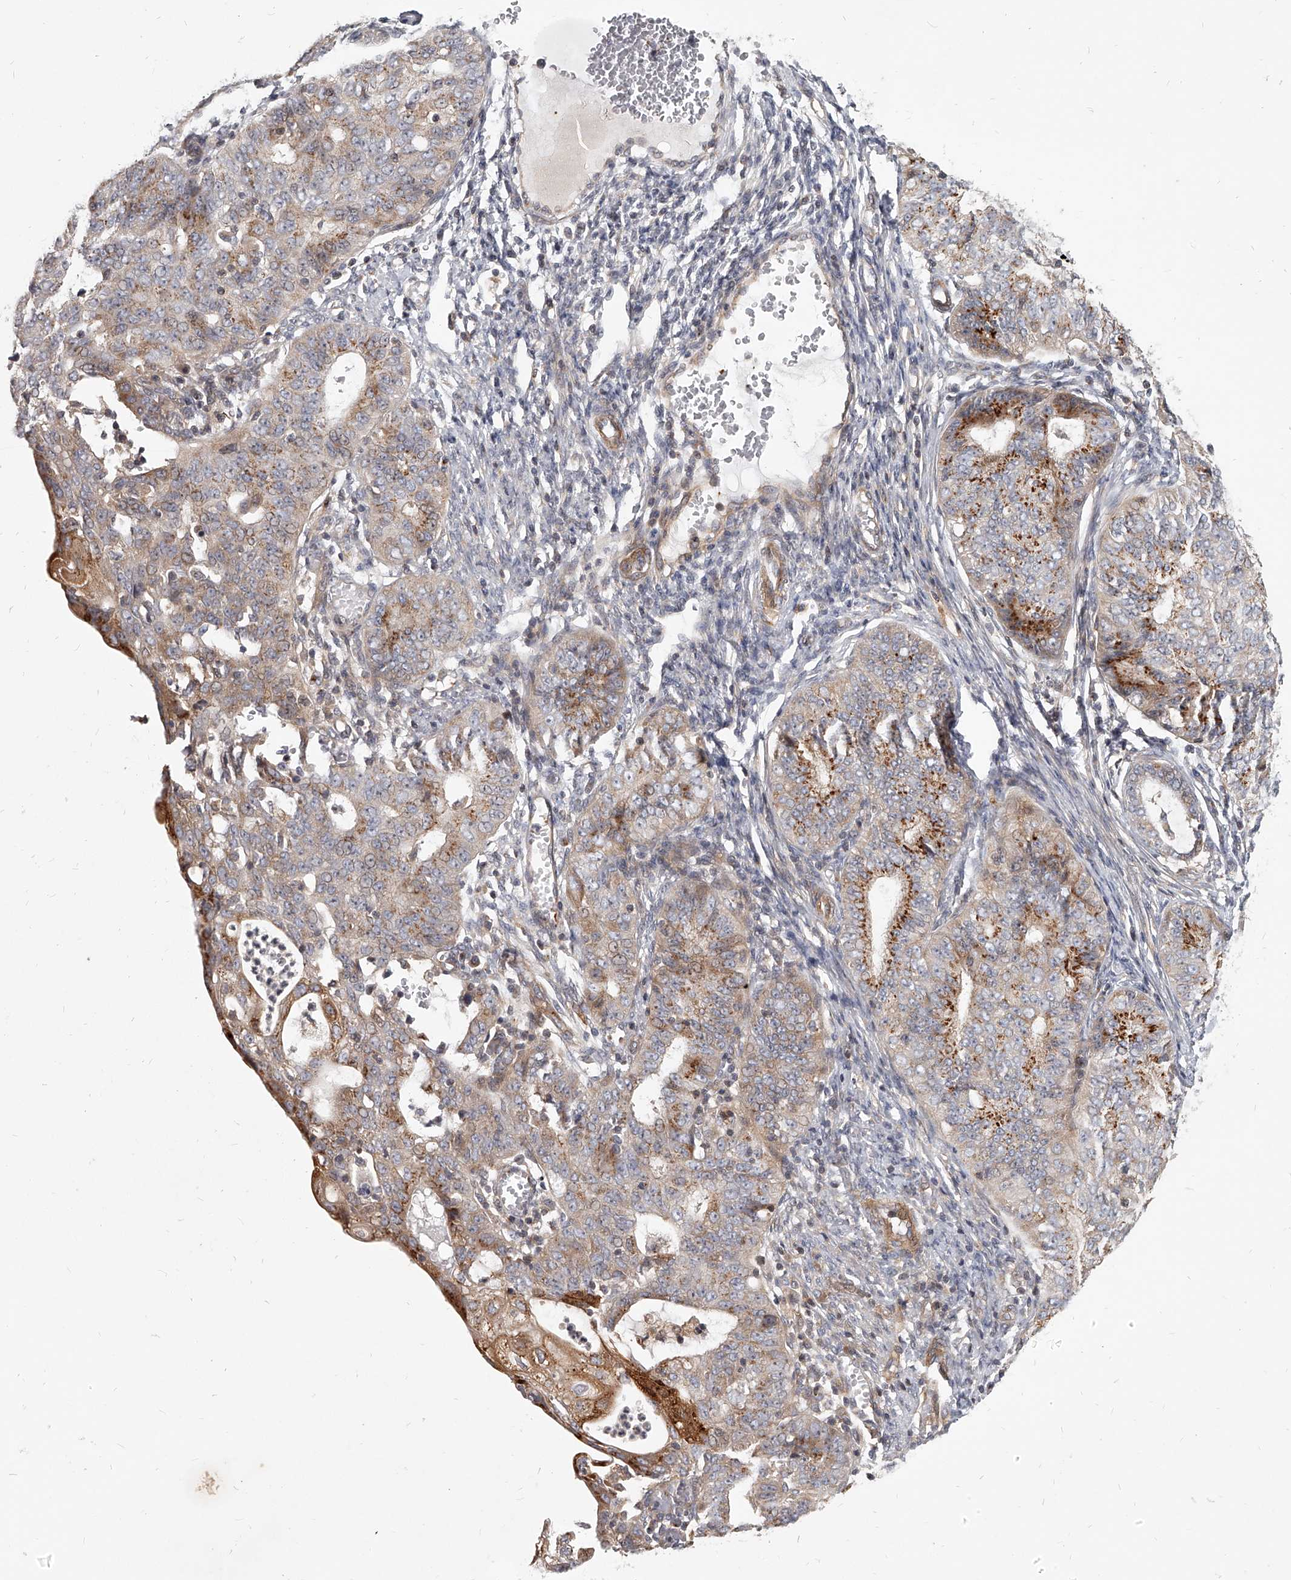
{"staining": {"intensity": "moderate", "quantity": "25%-75%", "location": "cytoplasmic/membranous"}, "tissue": "endometrial cancer", "cell_type": "Tumor cells", "image_type": "cancer", "snomed": [{"axis": "morphology", "description": "Adenocarcinoma, NOS"}, {"axis": "topography", "description": "Endometrium"}], "caption": "Immunohistochemical staining of human endometrial cancer (adenocarcinoma) demonstrates moderate cytoplasmic/membranous protein staining in about 25%-75% of tumor cells.", "gene": "SLC37A1", "patient": {"sex": "female", "age": 32}}